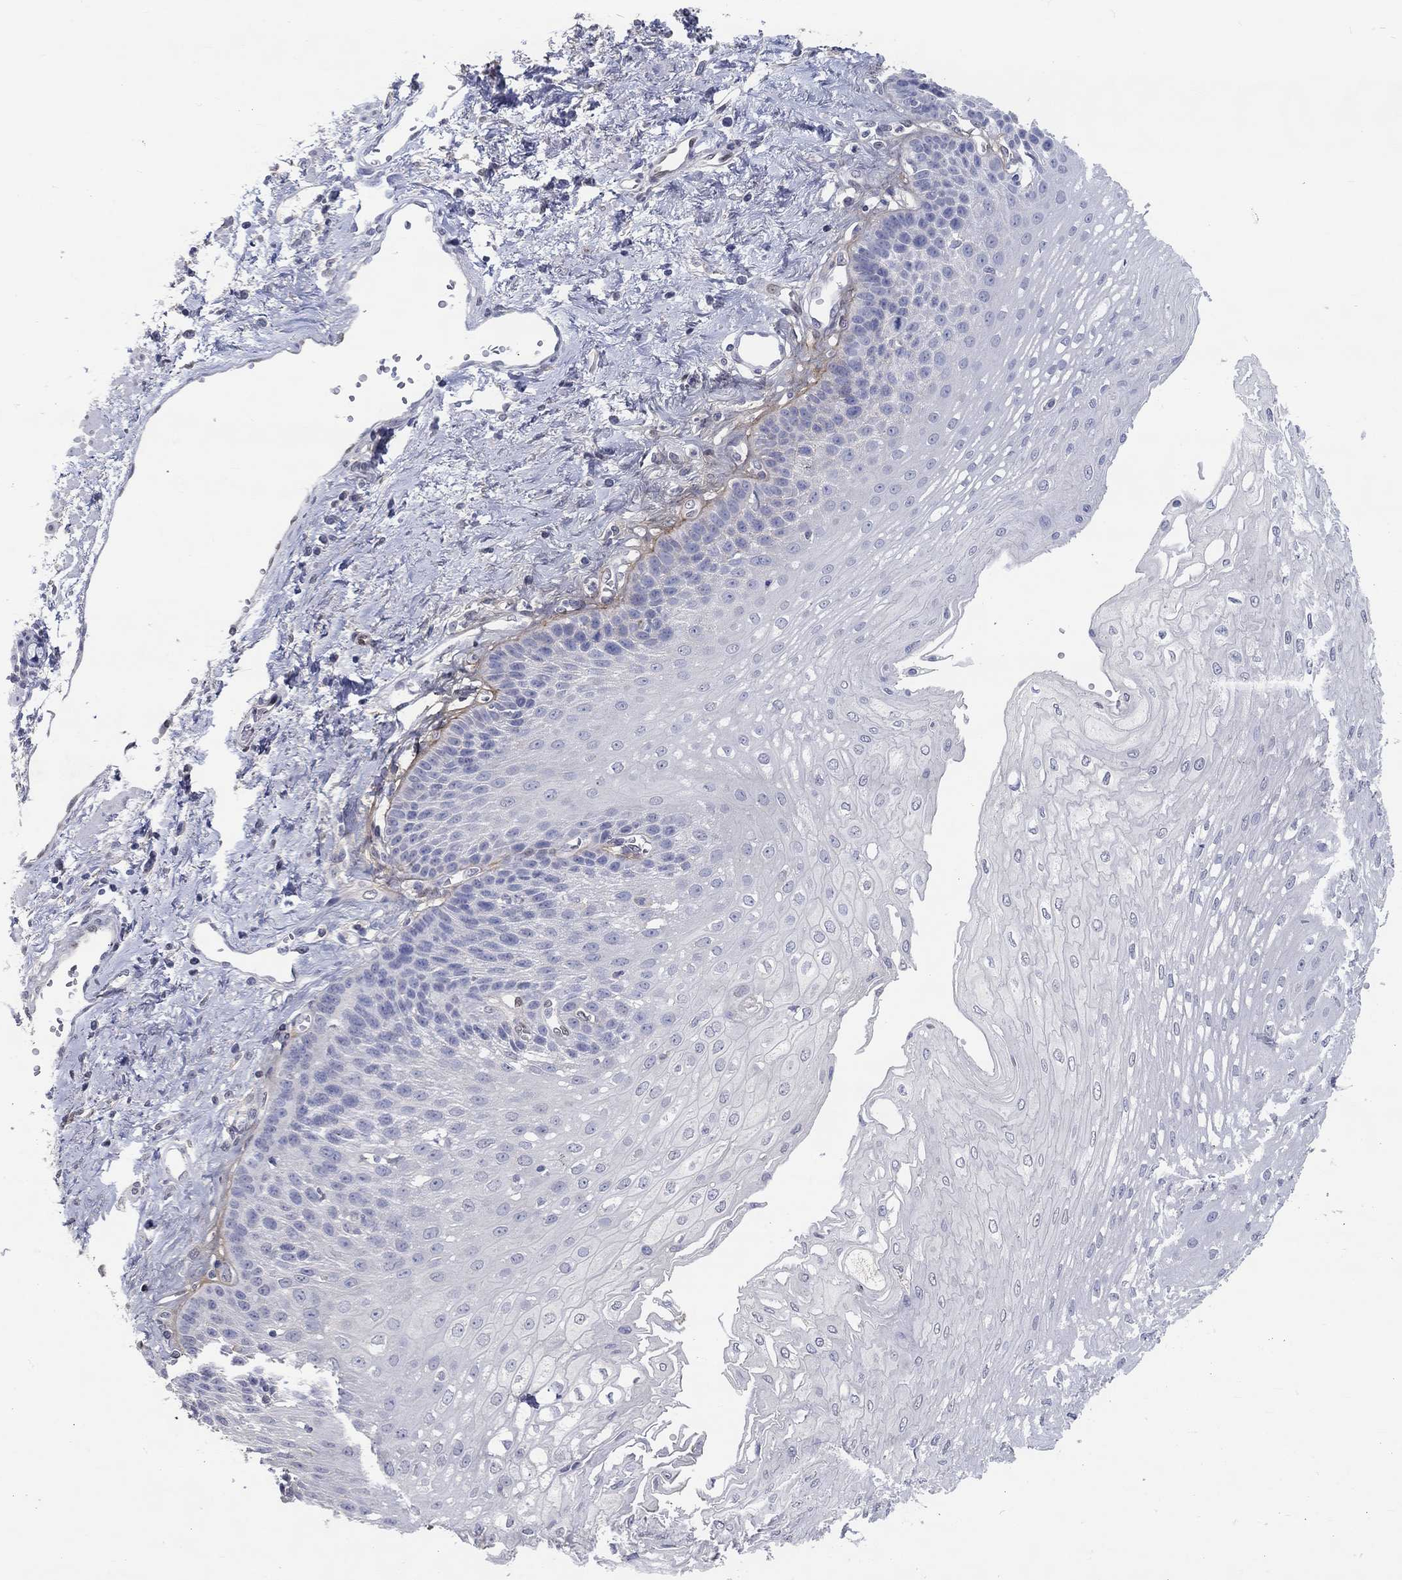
{"staining": {"intensity": "negative", "quantity": "none", "location": "none"}, "tissue": "esophagus", "cell_type": "Squamous epithelial cells", "image_type": "normal", "snomed": [{"axis": "morphology", "description": "Normal tissue, NOS"}, {"axis": "topography", "description": "Esophagus"}], "caption": "This is an immunohistochemistry micrograph of normal human esophagus. There is no positivity in squamous epithelial cells.", "gene": "FGF2", "patient": {"sex": "female", "age": 62}}